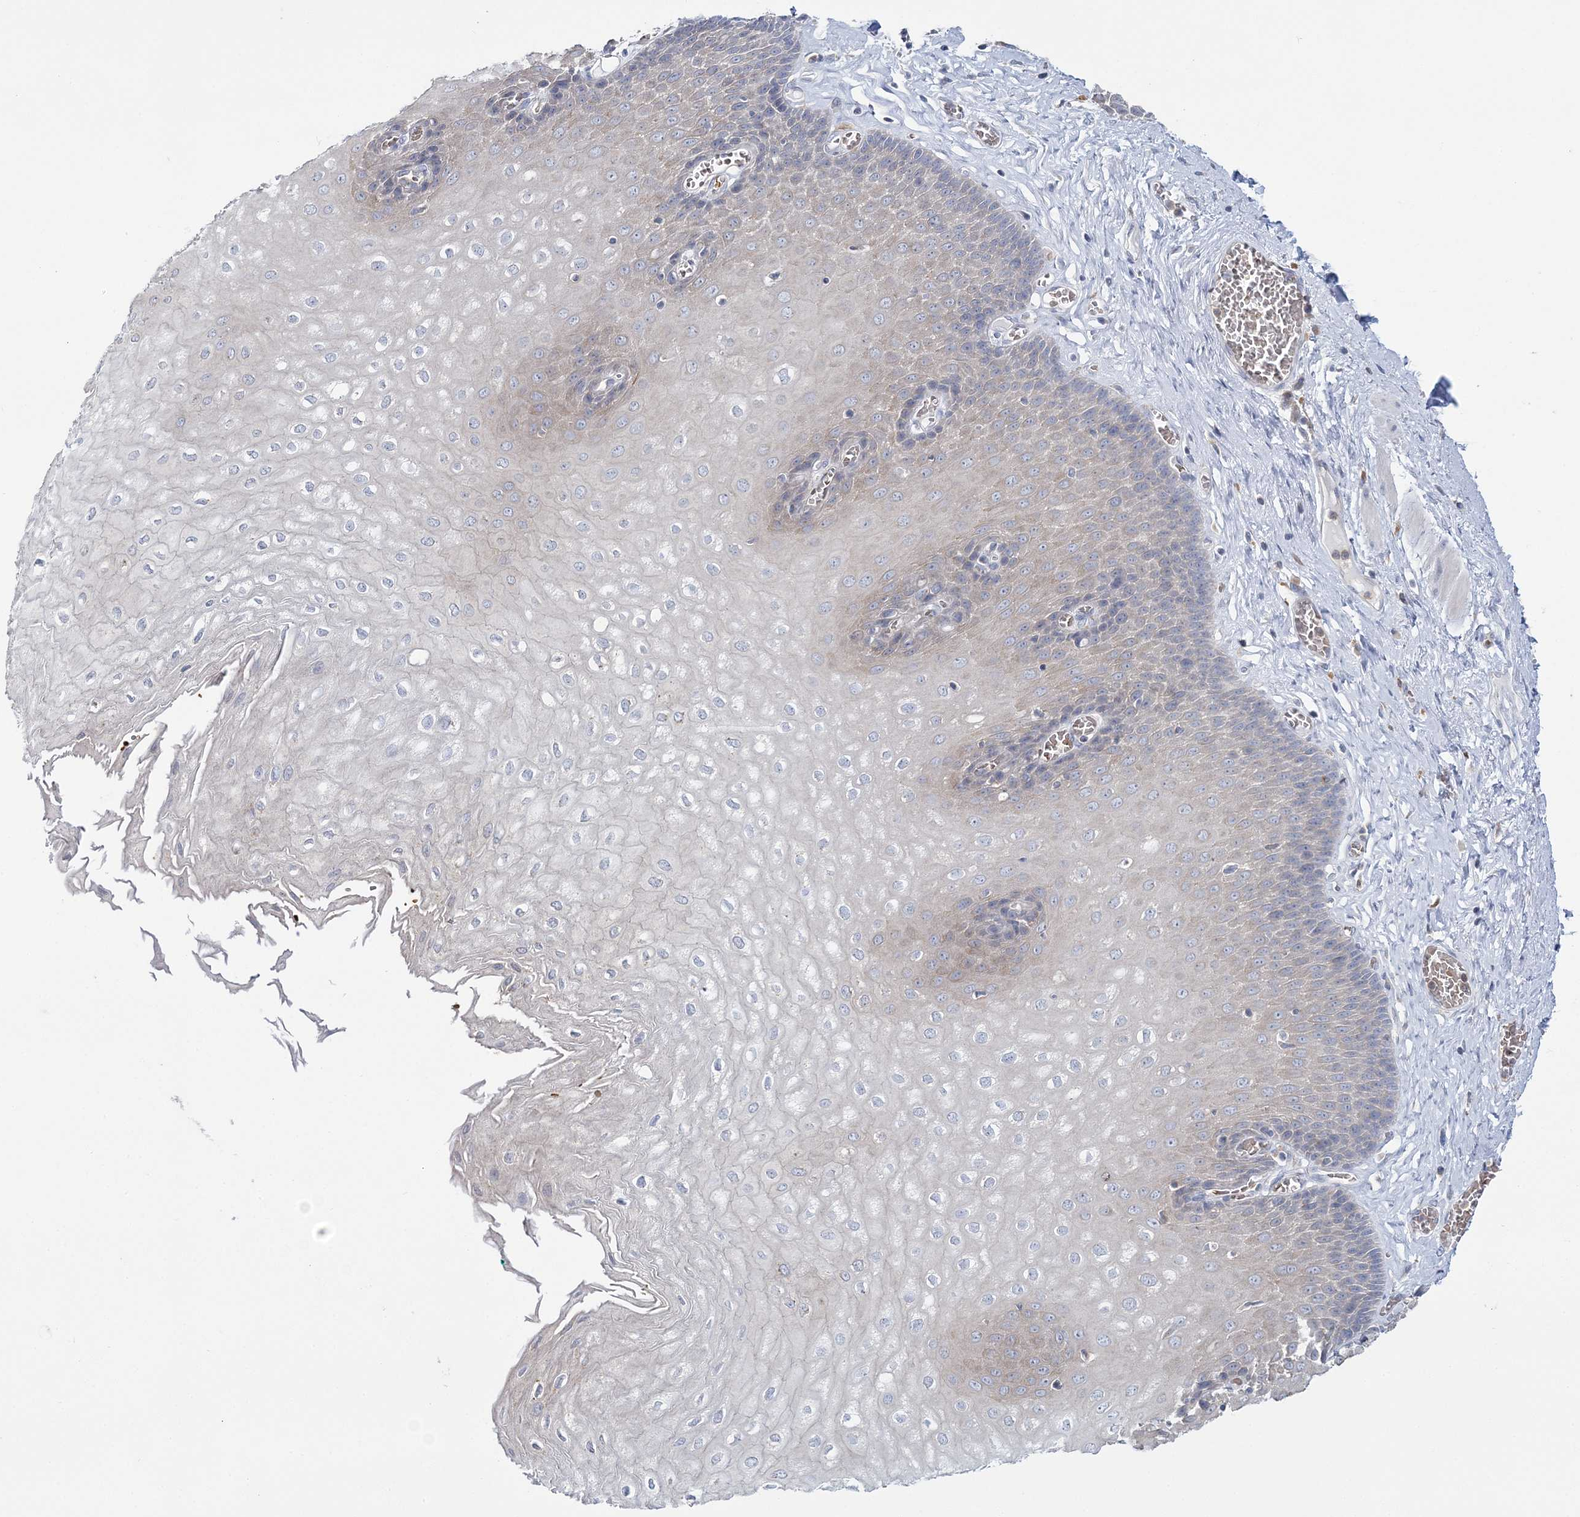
{"staining": {"intensity": "moderate", "quantity": "<25%", "location": "cytoplasmic/membranous"}, "tissue": "esophagus", "cell_type": "Squamous epithelial cells", "image_type": "normal", "snomed": [{"axis": "morphology", "description": "Normal tissue, NOS"}, {"axis": "topography", "description": "Esophagus"}], "caption": "Immunohistochemical staining of benign human esophagus shows moderate cytoplasmic/membranous protein expression in approximately <25% of squamous epithelial cells.", "gene": "ATP11B", "patient": {"sex": "male", "age": 60}}